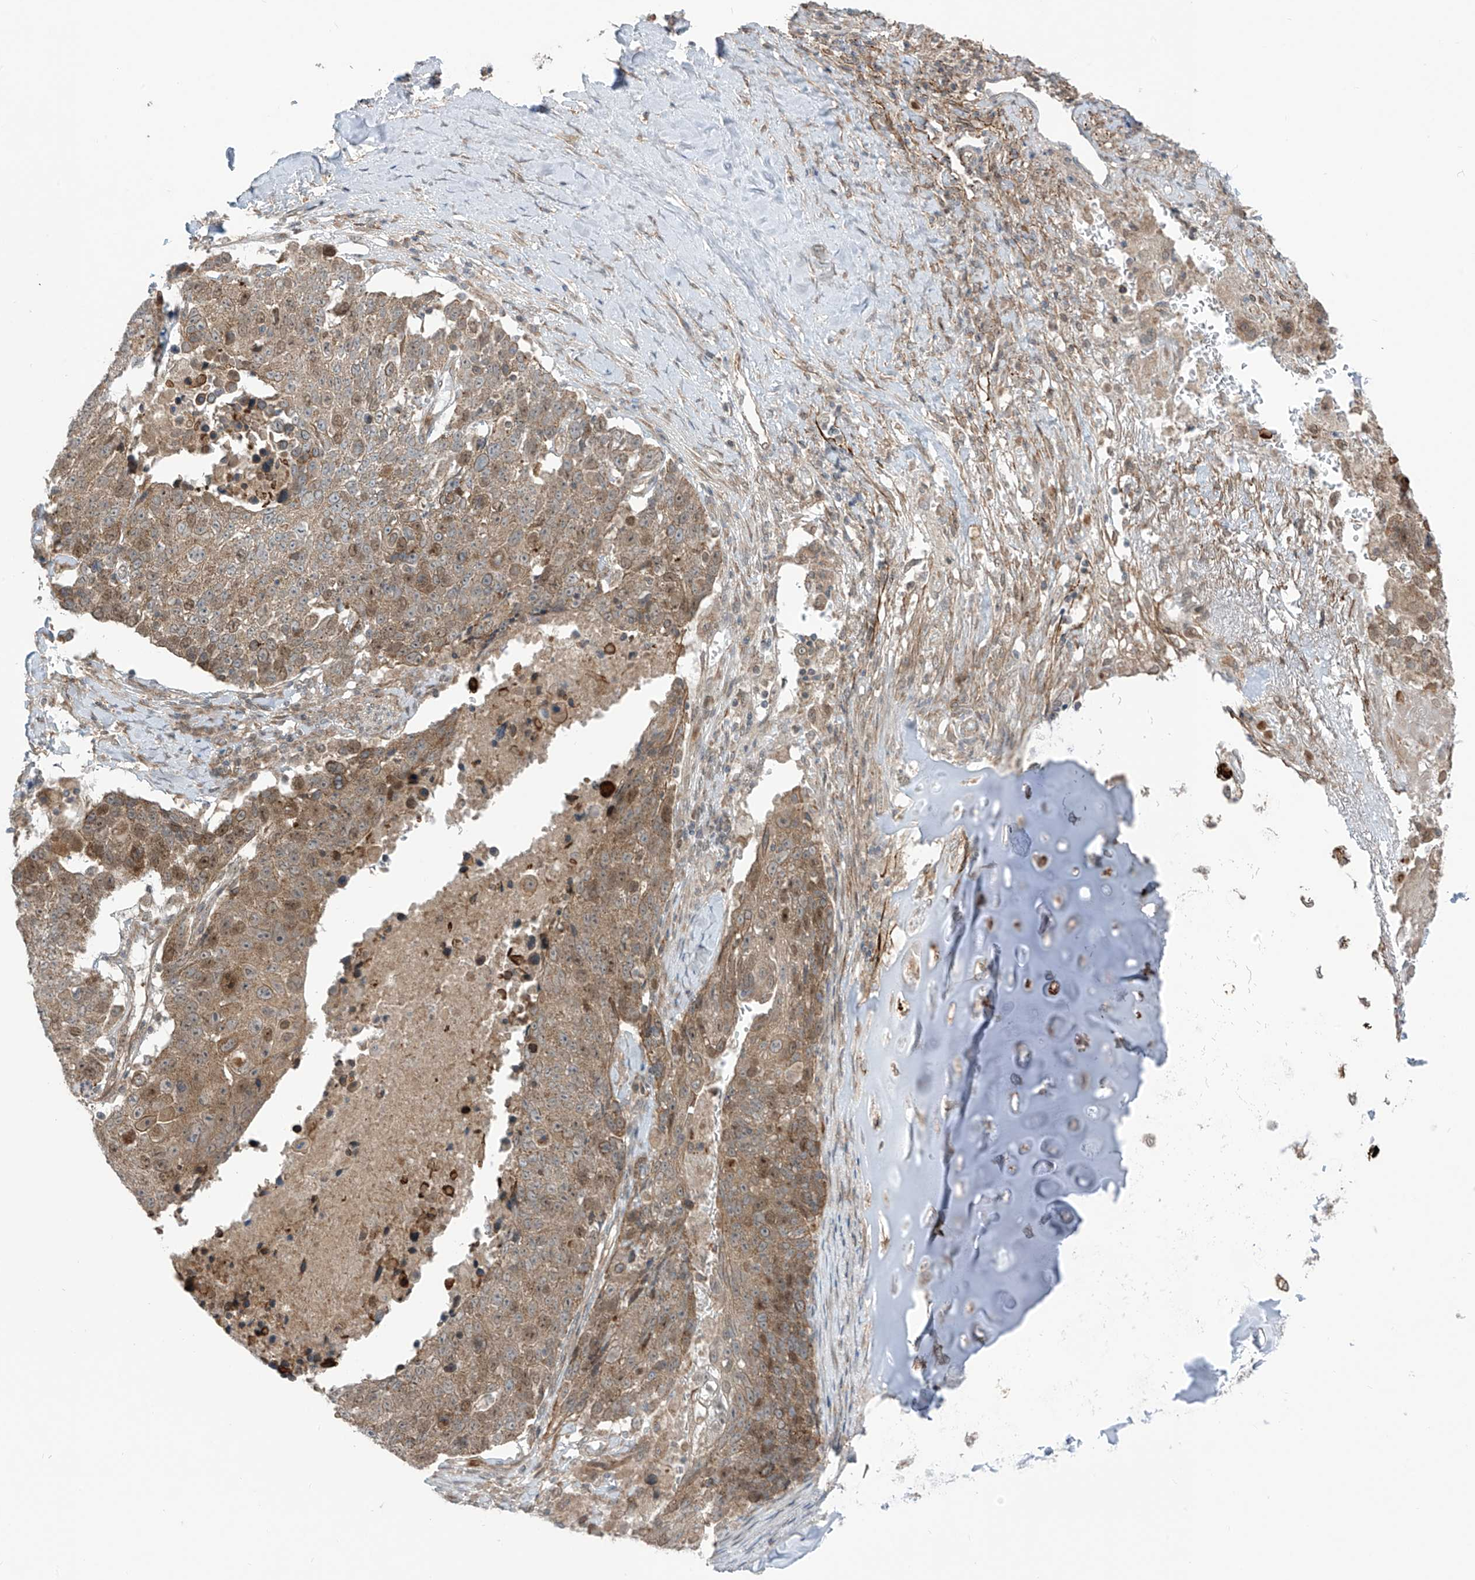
{"staining": {"intensity": "moderate", "quantity": "25%-75%", "location": "cytoplasmic/membranous"}, "tissue": "lung cancer", "cell_type": "Tumor cells", "image_type": "cancer", "snomed": [{"axis": "morphology", "description": "Squamous cell carcinoma, NOS"}, {"axis": "topography", "description": "Lung"}], "caption": "A photomicrograph of squamous cell carcinoma (lung) stained for a protein shows moderate cytoplasmic/membranous brown staining in tumor cells. Ihc stains the protein of interest in brown and the nuclei are stained blue.", "gene": "PDE11A", "patient": {"sex": "male", "age": 66}}